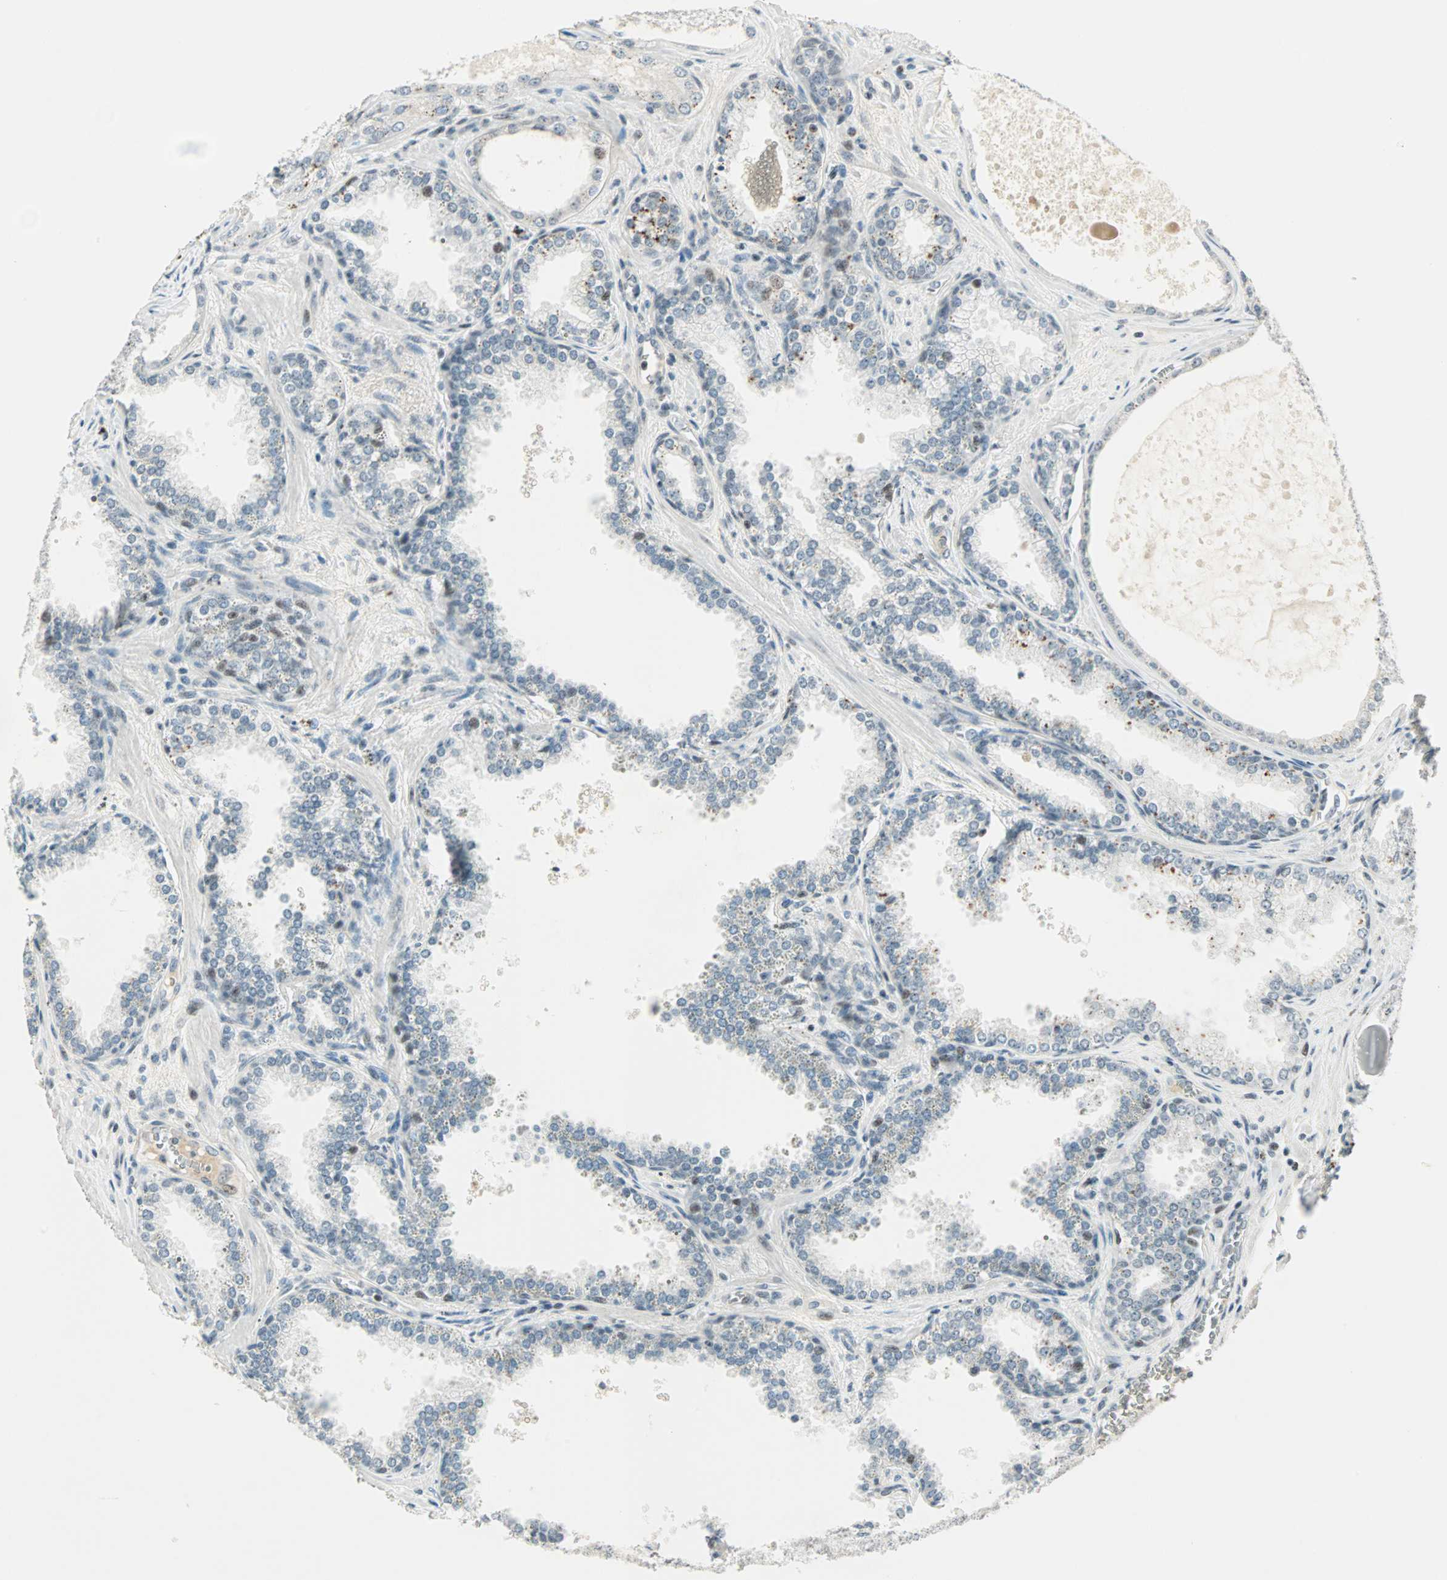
{"staining": {"intensity": "weak", "quantity": "25%-75%", "location": "nuclear"}, "tissue": "prostate cancer", "cell_type": "Tumor cells", "image_type": "cancer", "snomed": [{"axis": "morphology", "description": "Adenocarcinoma, Low grade"}, {"axis": "topography", "description": "Prostate"}], "caption": "A brown stain shows weak nuclear positivity of a protein in human prostate cancer (adenocarcinoma (low-grade)) tumor cells.", "gene": "SIN3A", "patient": {"sex": "male", "age": 60}}